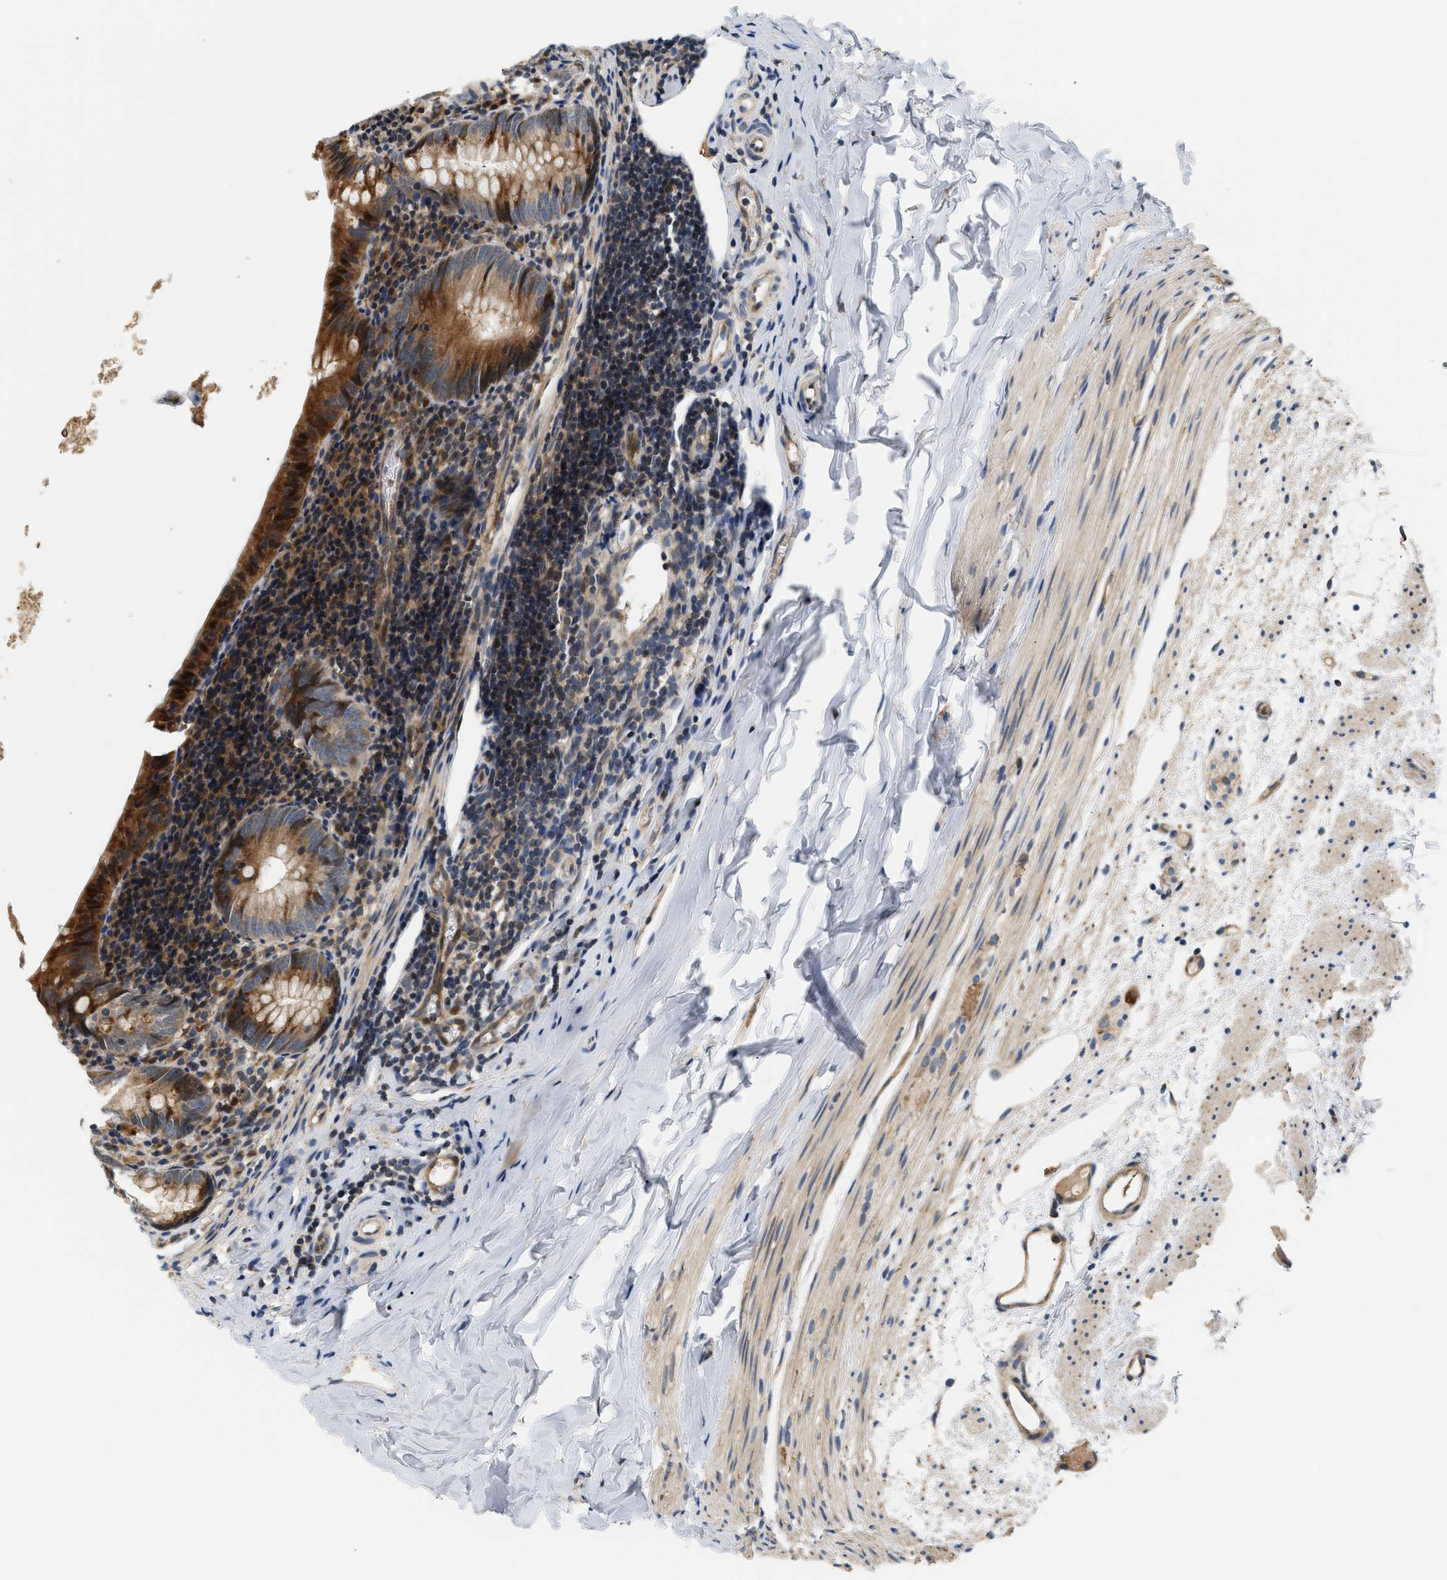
{"staining": {"intensity": "moderate", "quantity": ">75%", "location": "cytoplasmic/membranous"}, "tissue": "appendix", "cell_type": "Glandular cells", "image_type": "normal", "snomed": [{"axis": "morphology", "description": "Normal tissue, NOS"}, {"axis": "topography", "description": "Appendix"}], "caption": "This histopathology image shows immunohistochemistry (IHC) staining of benign human appendix, with medium moderate cytoplasmic/membranous positivity in about >75% of glandular cells.", "gene": "TNIP2", "patient": {"sex": "female", "age": 10}}